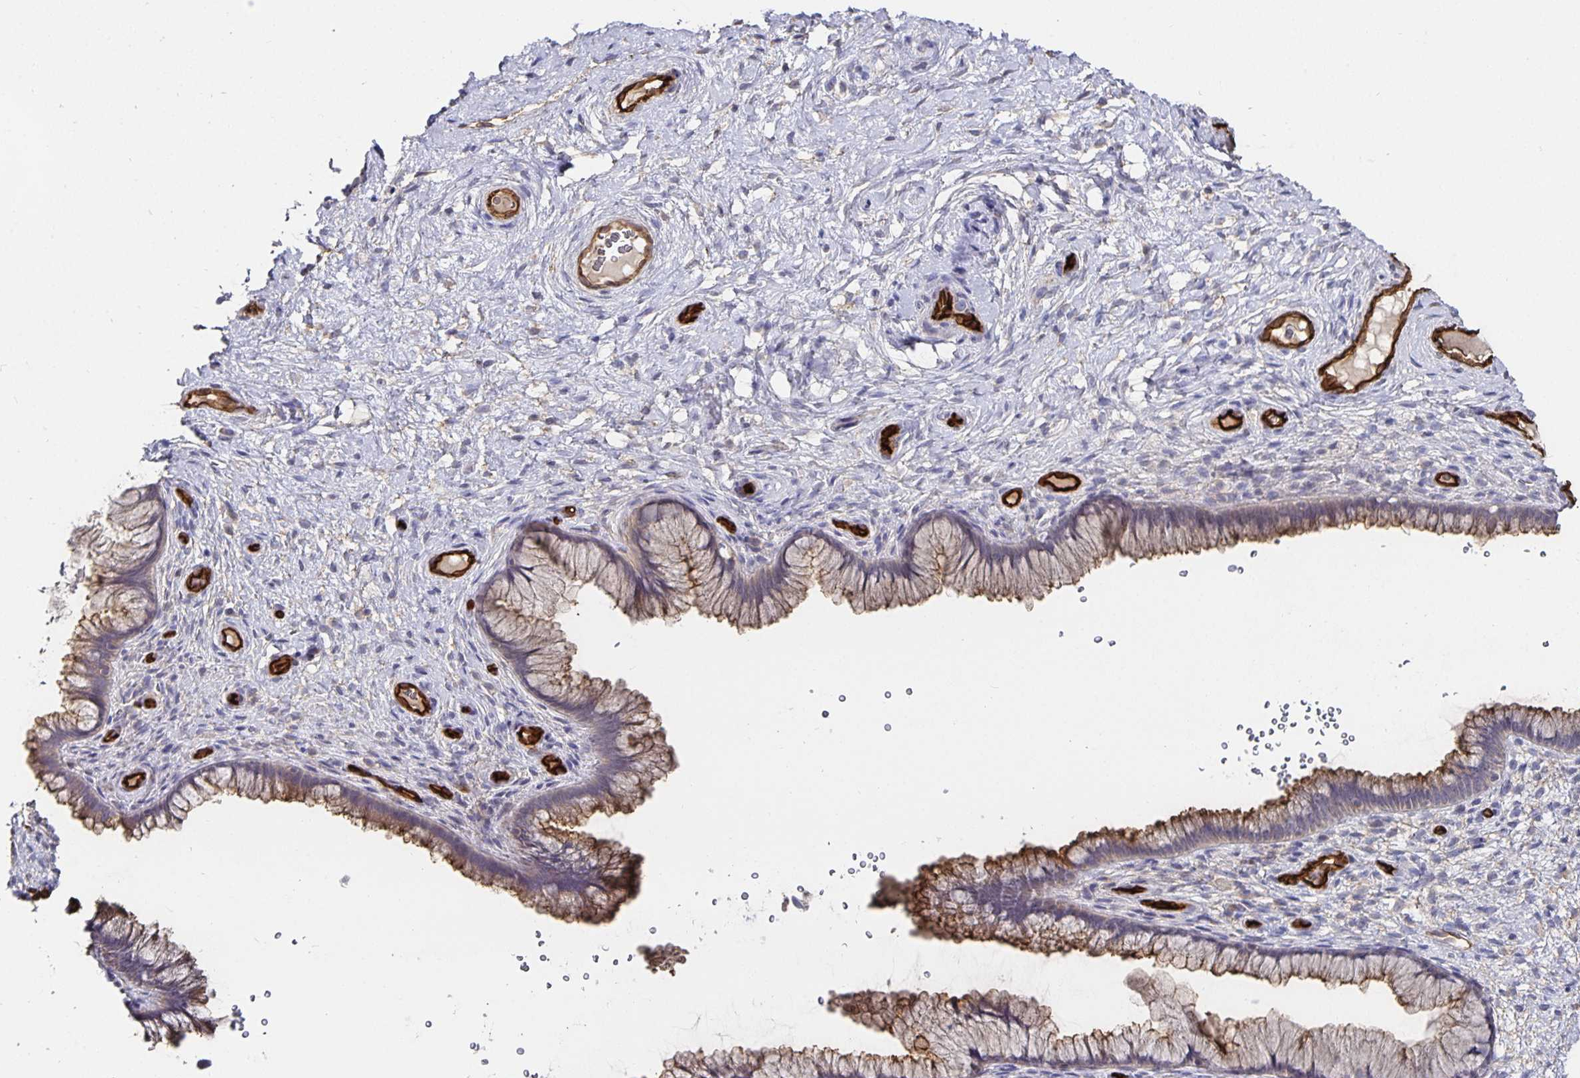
{"staining": {"intensity": "moderate", "quantity": ">75%", "location": "cytoplasmic/membranous"}, "tissue": "cervix", "cell_type": "Glandular cells", "image_type": "normal", "snomed": [{"axis": "morphology", "description": "Normal tissue, NOS"}, {"axis": "topography", "description": "Cervix"}], "caption": "A photomicrograph showing moderate cytoplasmic/membranous expression in approximately >75% of glandular cells in benign cervix, as visualized by brown immunohistochemical staining.", "gene": "PODXL", "patient": {"sex": "female", "age": 34}}